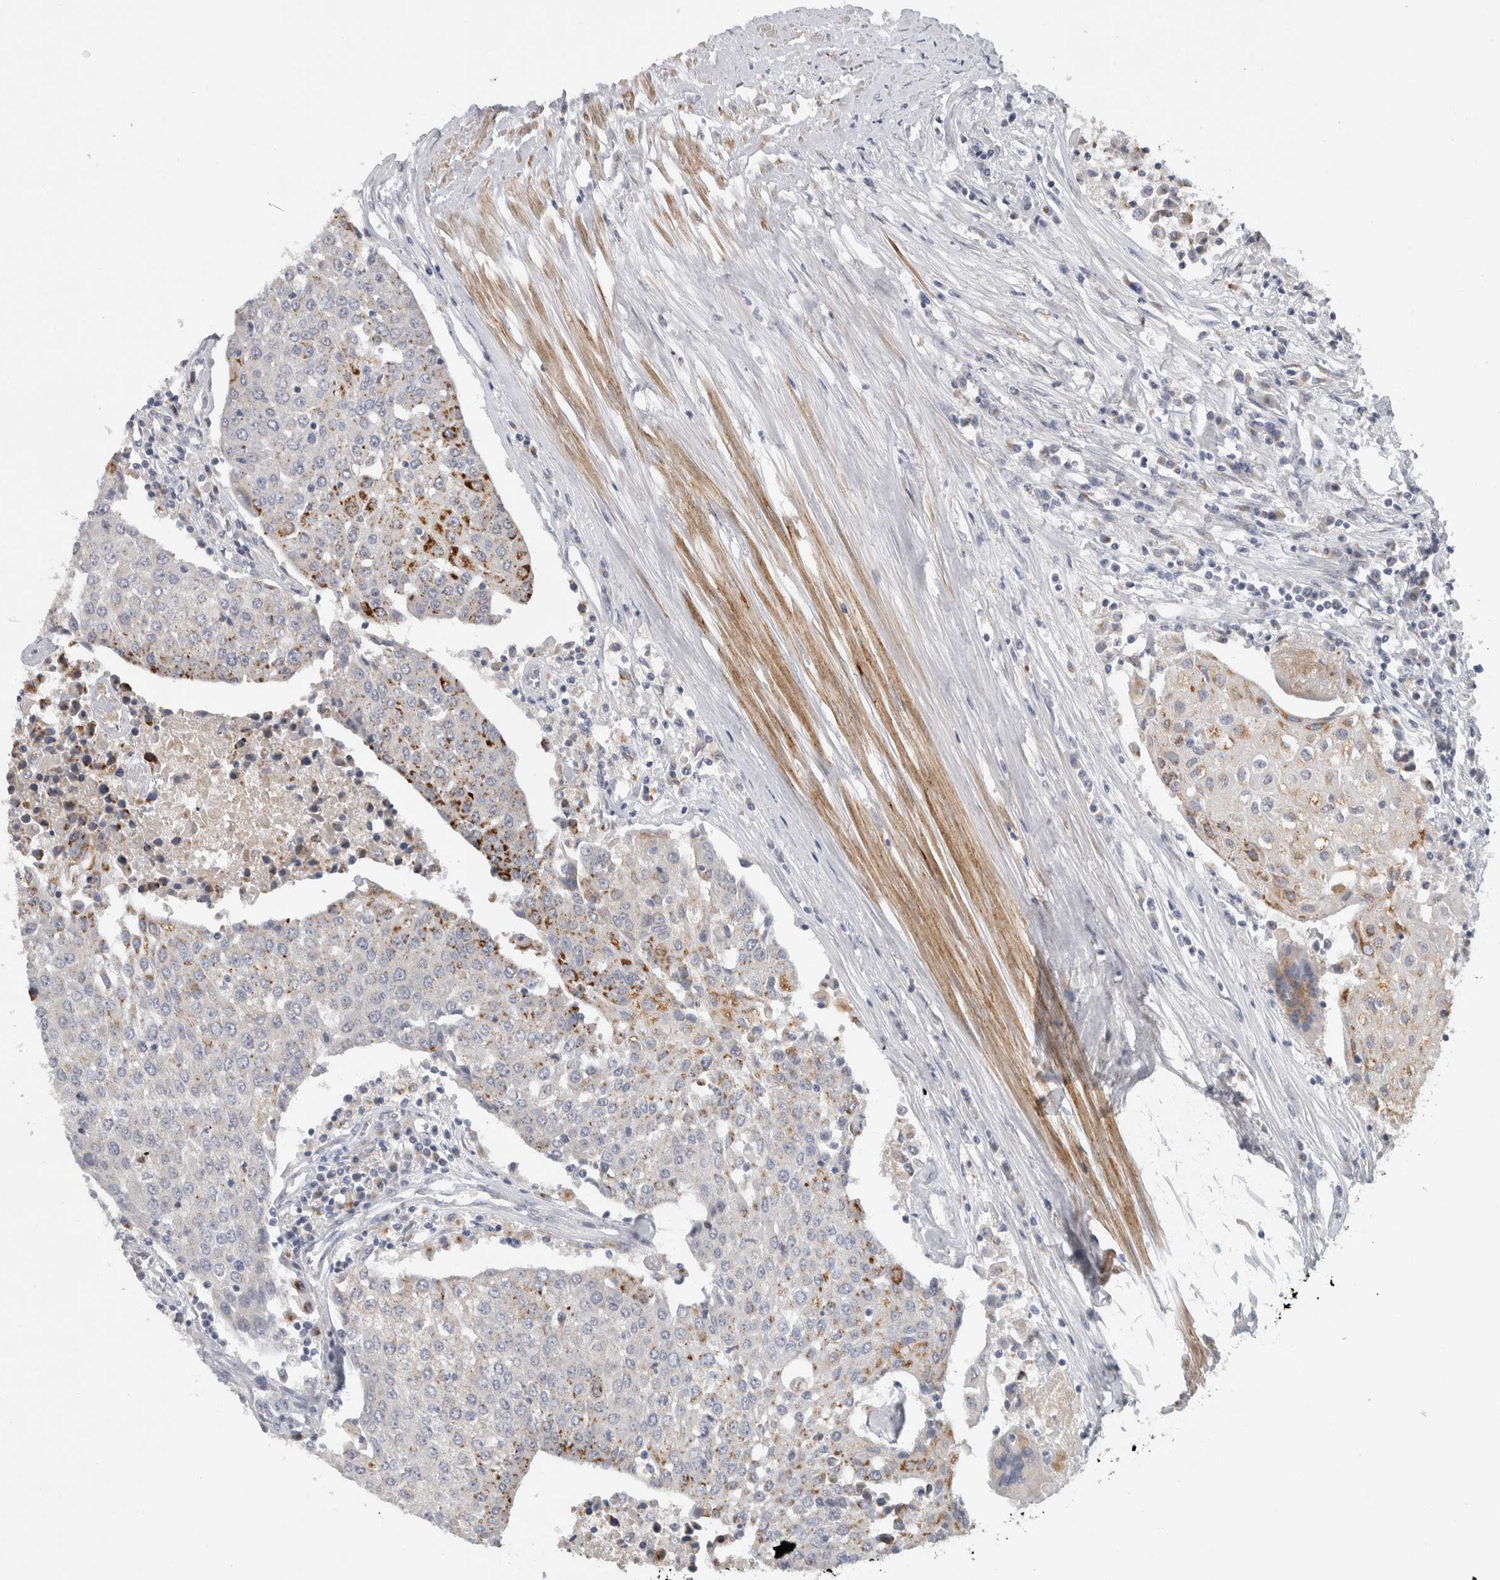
{"staining": {"intensity": "strong", "quantity": "25%-75%", "location": "cytoplasmic/membranous"}, "tissue": "urothelial cancer", "cell_type": "Tumor cells", "image_type": "cancer", "snomed": [{"axis": "morphology", "description": "Urothelial carcinoma, High grade"}, {"axis": "topography", "description": "Urinary bladder"}], "caption": "IHC photomicrograph of neoplastic tissue: urothelial cancer stained using IHC displays high levels of strong protein expression localized specifically in the cytoplasmic/membranous of tumor cells, appearing as a cytoplasmic/membranous brown color.", "gene": "MGAT1", "patient": {"sex": "female", "age": 85}}